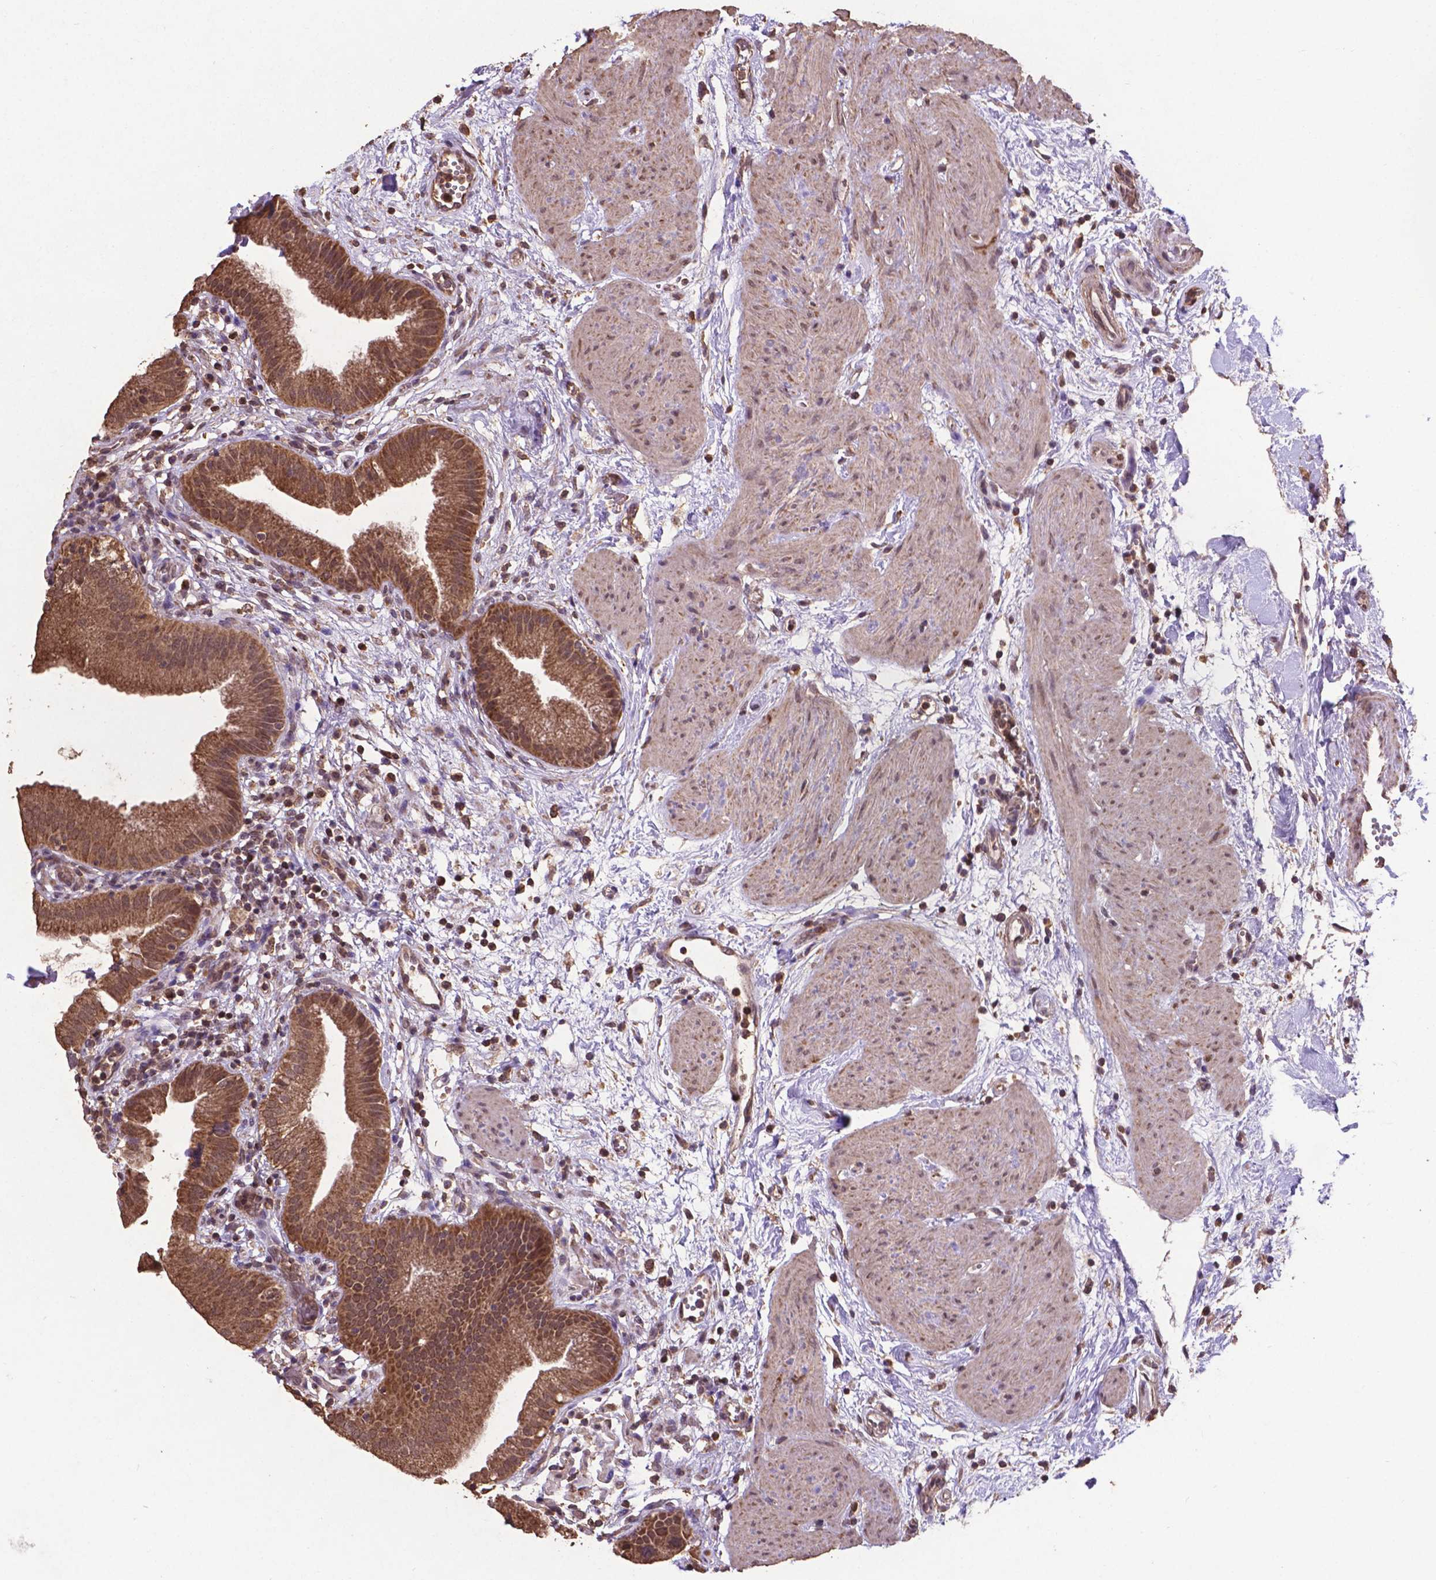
{"staining": {"intensity": "moderate", "quantity": ">75%", "location": "cytoplasmic/membranous"}, "tissue": "gallbladder", "cell_type": "Glandular cells", "image_type": "normal", "snomed": [{"axis": "morphology", "description": "Normal tissue, NOS"}, {"axis": "topography", "description": "Gallbladder"}], "caption": "DAB (3,3'-diaminobenzidine) immunohistochemical staining of normal human gallbladder exhibits moderate cytoplasmic/membranous protein positivity in approximately >75% of glandular cells. The staining was performed using DAB (3,3'-diaminobenzidine), with brown indicating positive protein expression. Nuclei are stained blue with hematoxylin.", "gene": "DCAF1", "patient": {"sex": "female", "age": 65}}